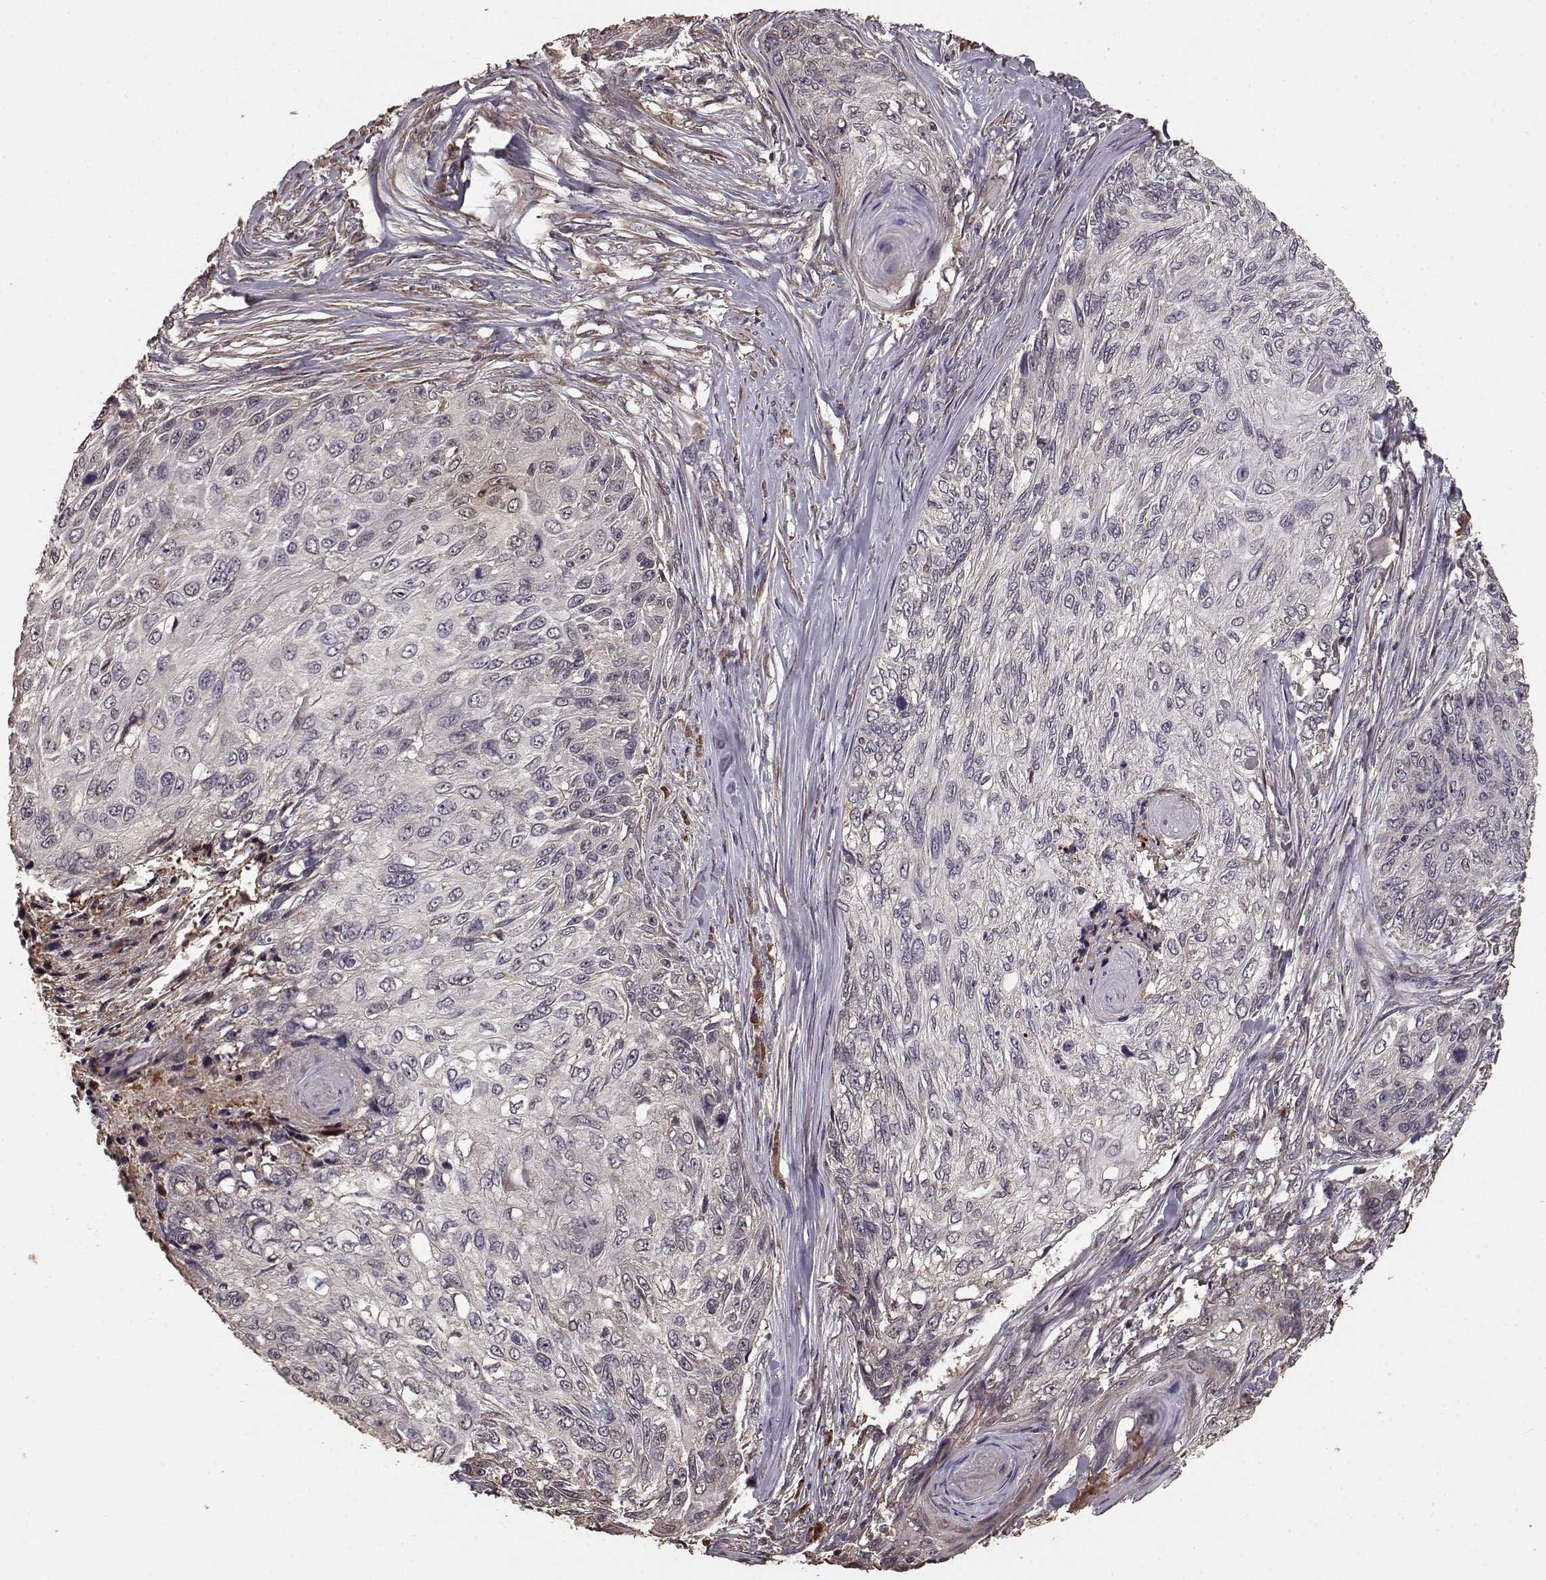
{"staining": {"intensity": "weak", "quantity": ">75%", "location": "cytoplasmic/membranous"}, "tissue": "skin cancer", "cell_type": "Tumor cells", "image_type": "cancer", "snomed": [{"axis": "morphology", "description": "Squamous cell carcinoma, NOS"}, {"axis": "topography", "description": "Skin"}], "caption": "Protein expression analysis of human skin cancer (squamous cell carcinoma) reveals weak cytoplasmic/membranous expression in about >75% of tumor cells.", "gene": "USP15", "patient": {"sex": "male", "age": 92}}